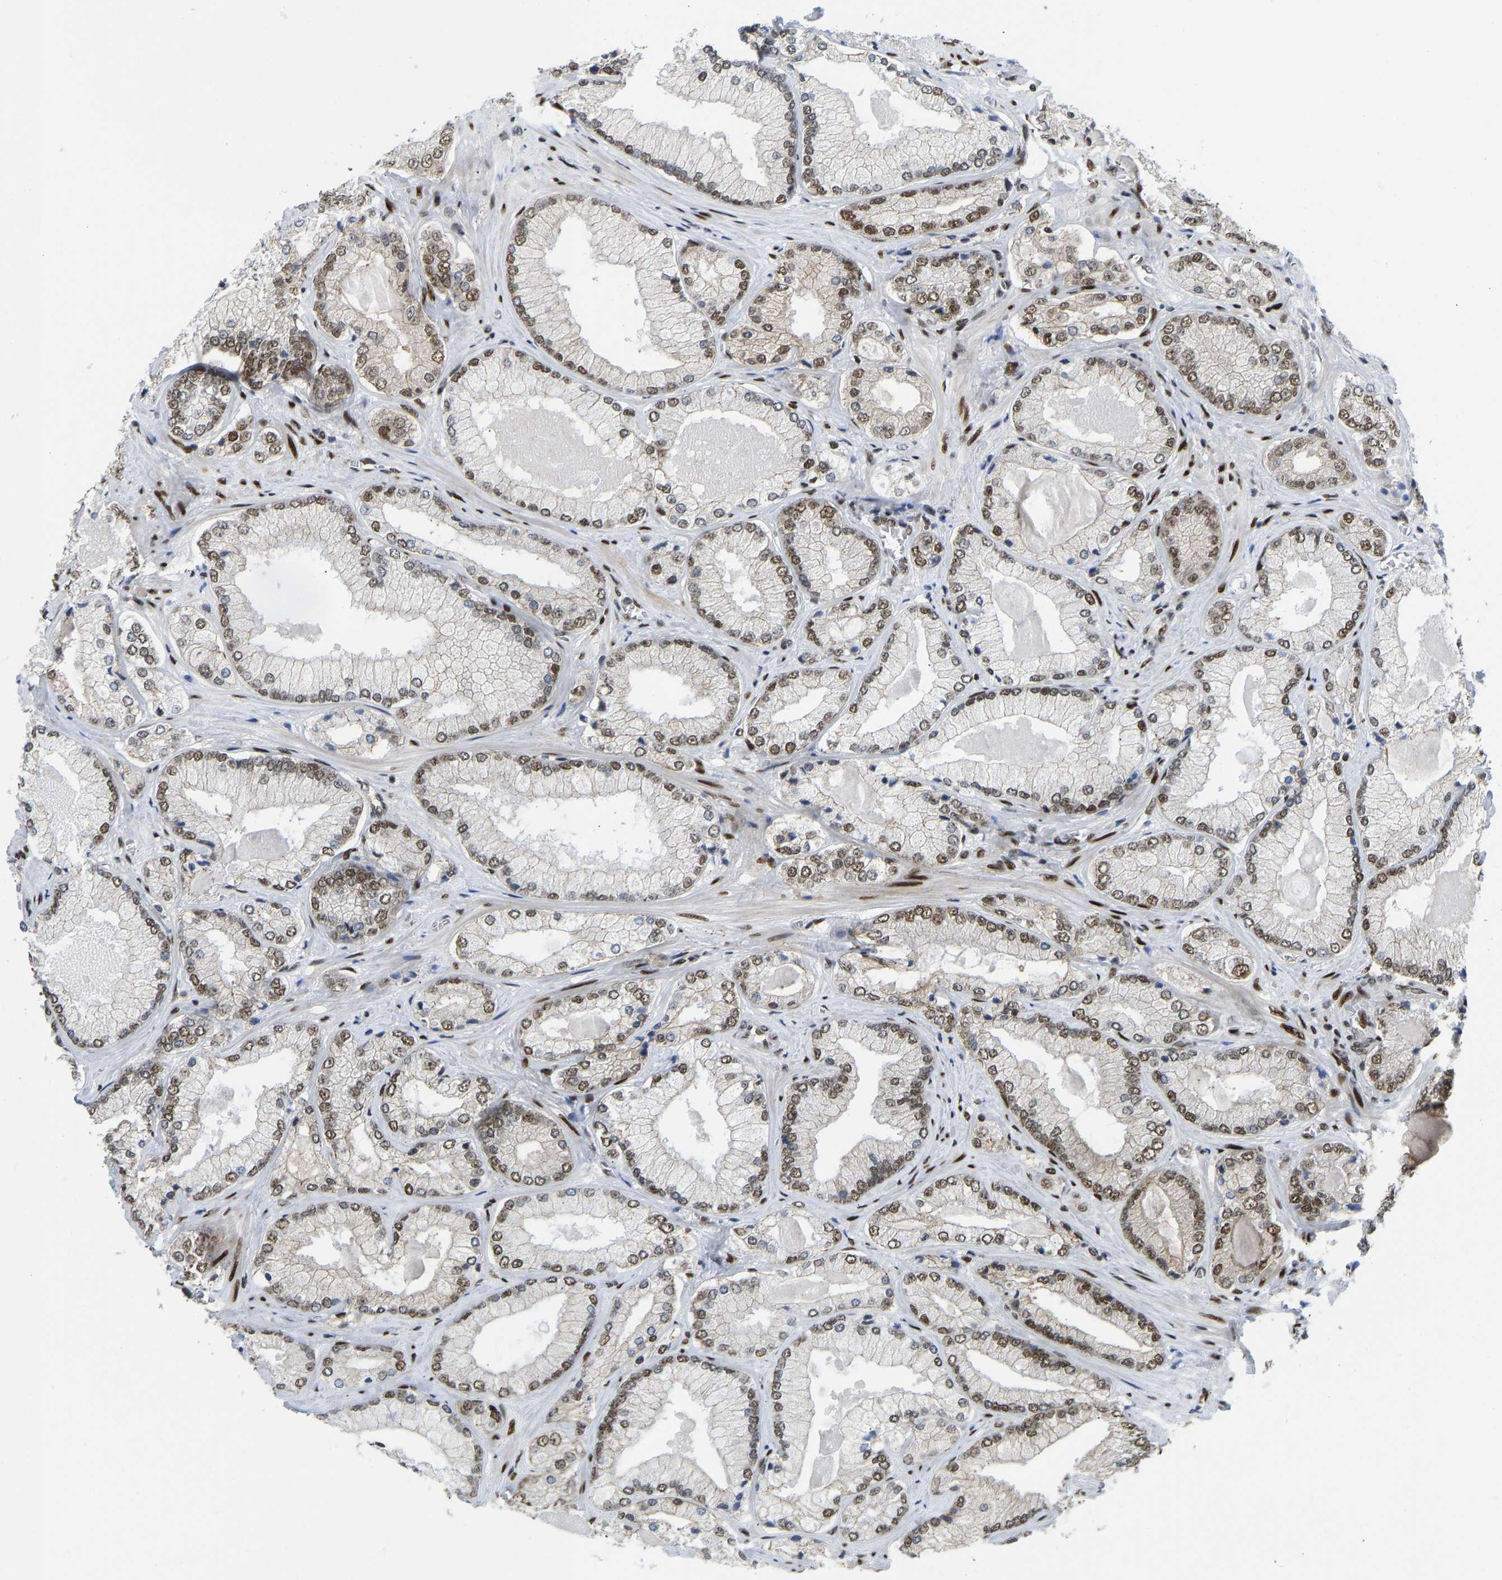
{"staining": {"intensity": "weak", "quantity": ">75%", "location": "nuclear"}, "tissue": "prostate cancer", "cell_type": "Tumor cells", "image_type": "cancer", "snomed": [{"axis": "morphology", "description": "Adenocarcinoma, Low grade"}, {"axis": "topography", "description": "Prostate"}], "caption": "Immunohistochemistry micrograph of prostate cancer stained for a protein (brown), which demonstrates low levels of weak nuclear positivity in approximately >75% of tumor cells.", "gene": "FOXK1", "patient": {"sex": "male", "age": 65}}